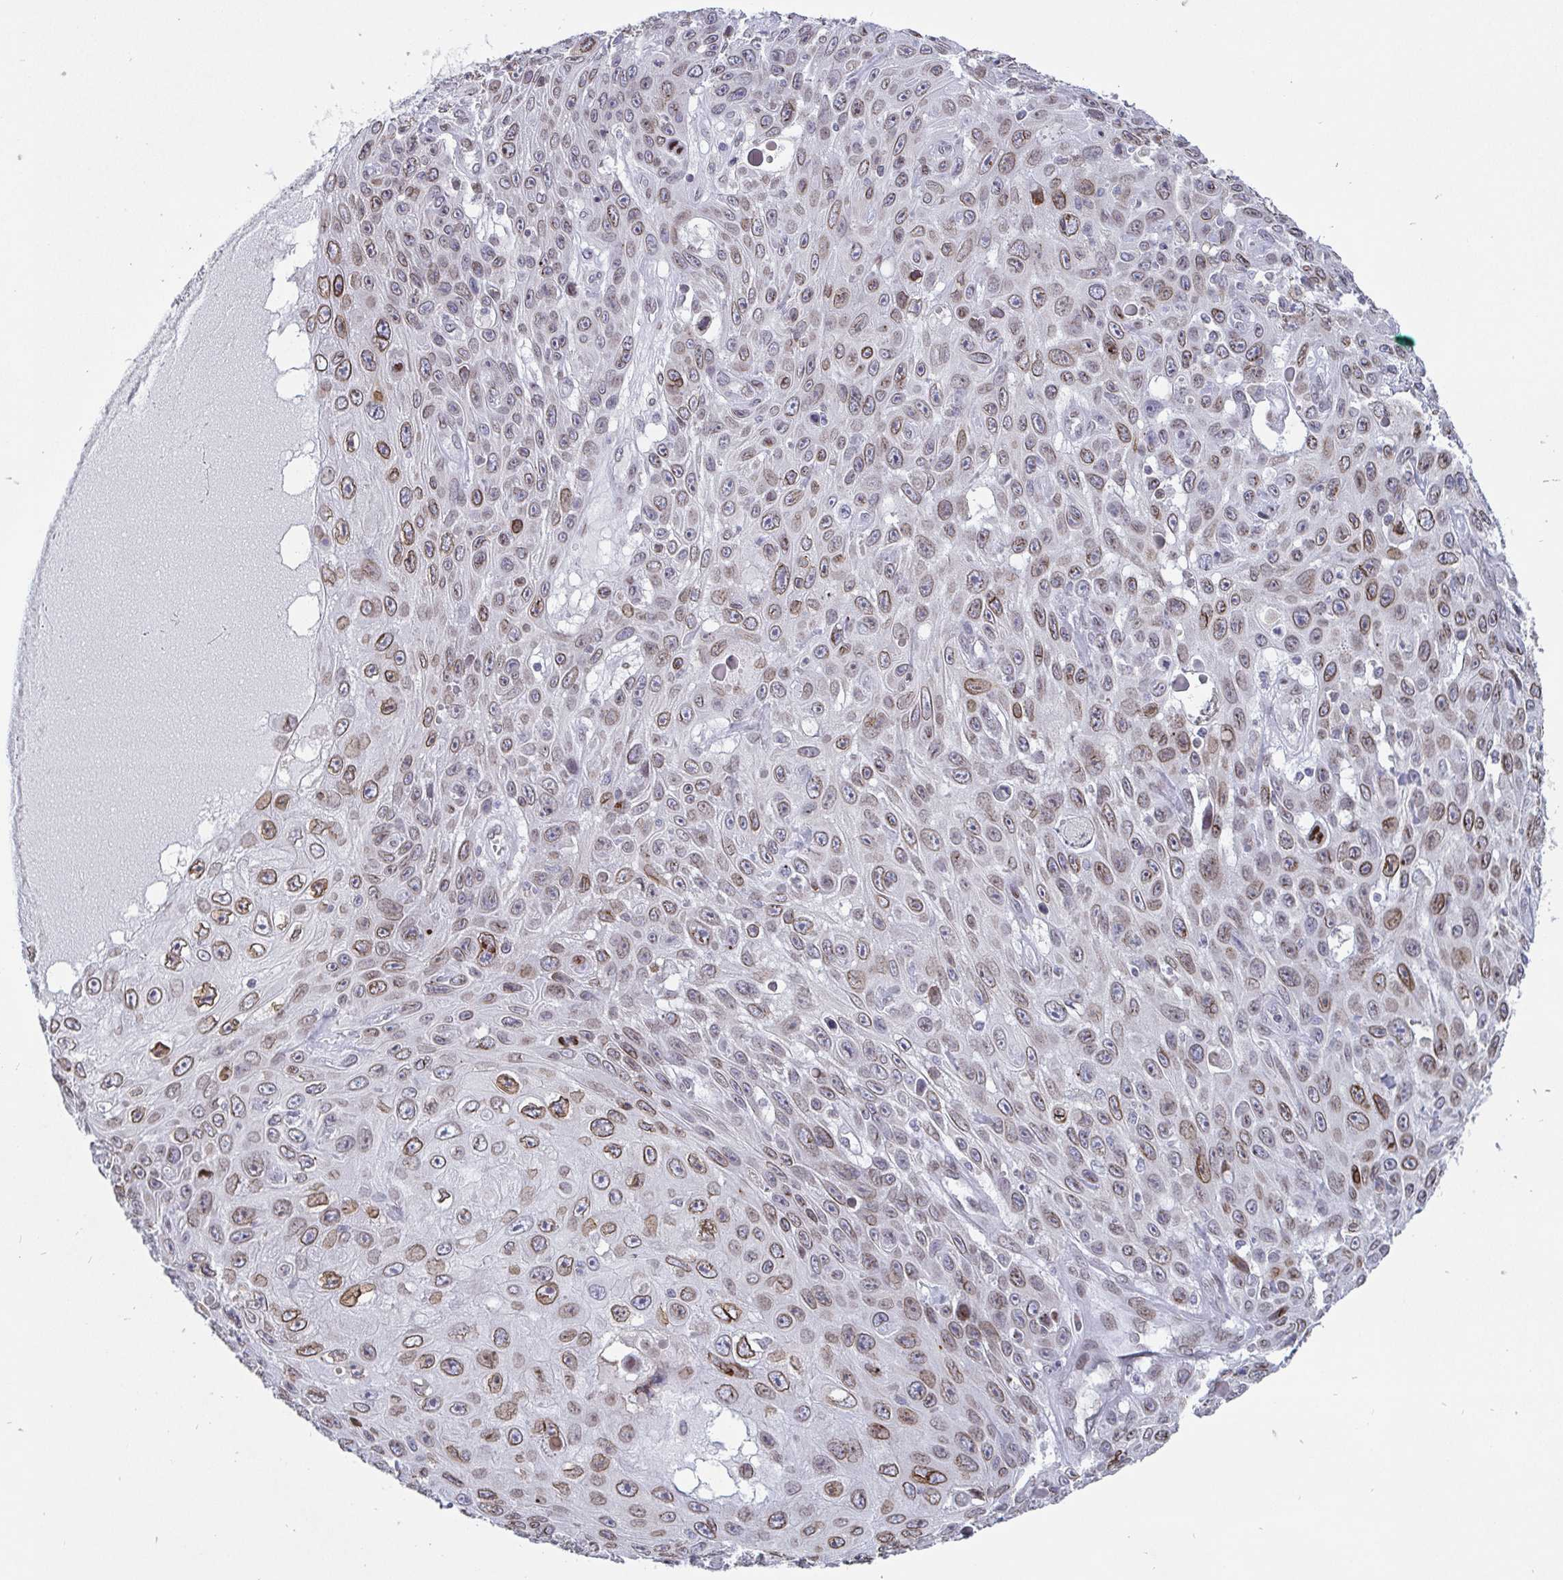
{"staining": {"intensity": "moderate", "quantity": "25%-75%", "location": "cytoplasmic/membranous,nuclear"}, "tissue": "skin cancer", "cell_type": "Tumor cells", "image_type": "cancer", "snomed": [{"axis": "morphology", "description": "Squamous cell carcinoma, NOS"}, {"axis": "topography", "description": "Skin"}], "caption": "Protein expression analysis of skin cancer exhibits moderate cytoplasmic/membranous and nuclear staining in about 25%-75% of tumor cells. (DAB (3,3'-diaminobenzidine) IHC with brightfield microscopy, high magnification).", "gene": "EMD", "patient": {"sex": "male", "age": 82}}